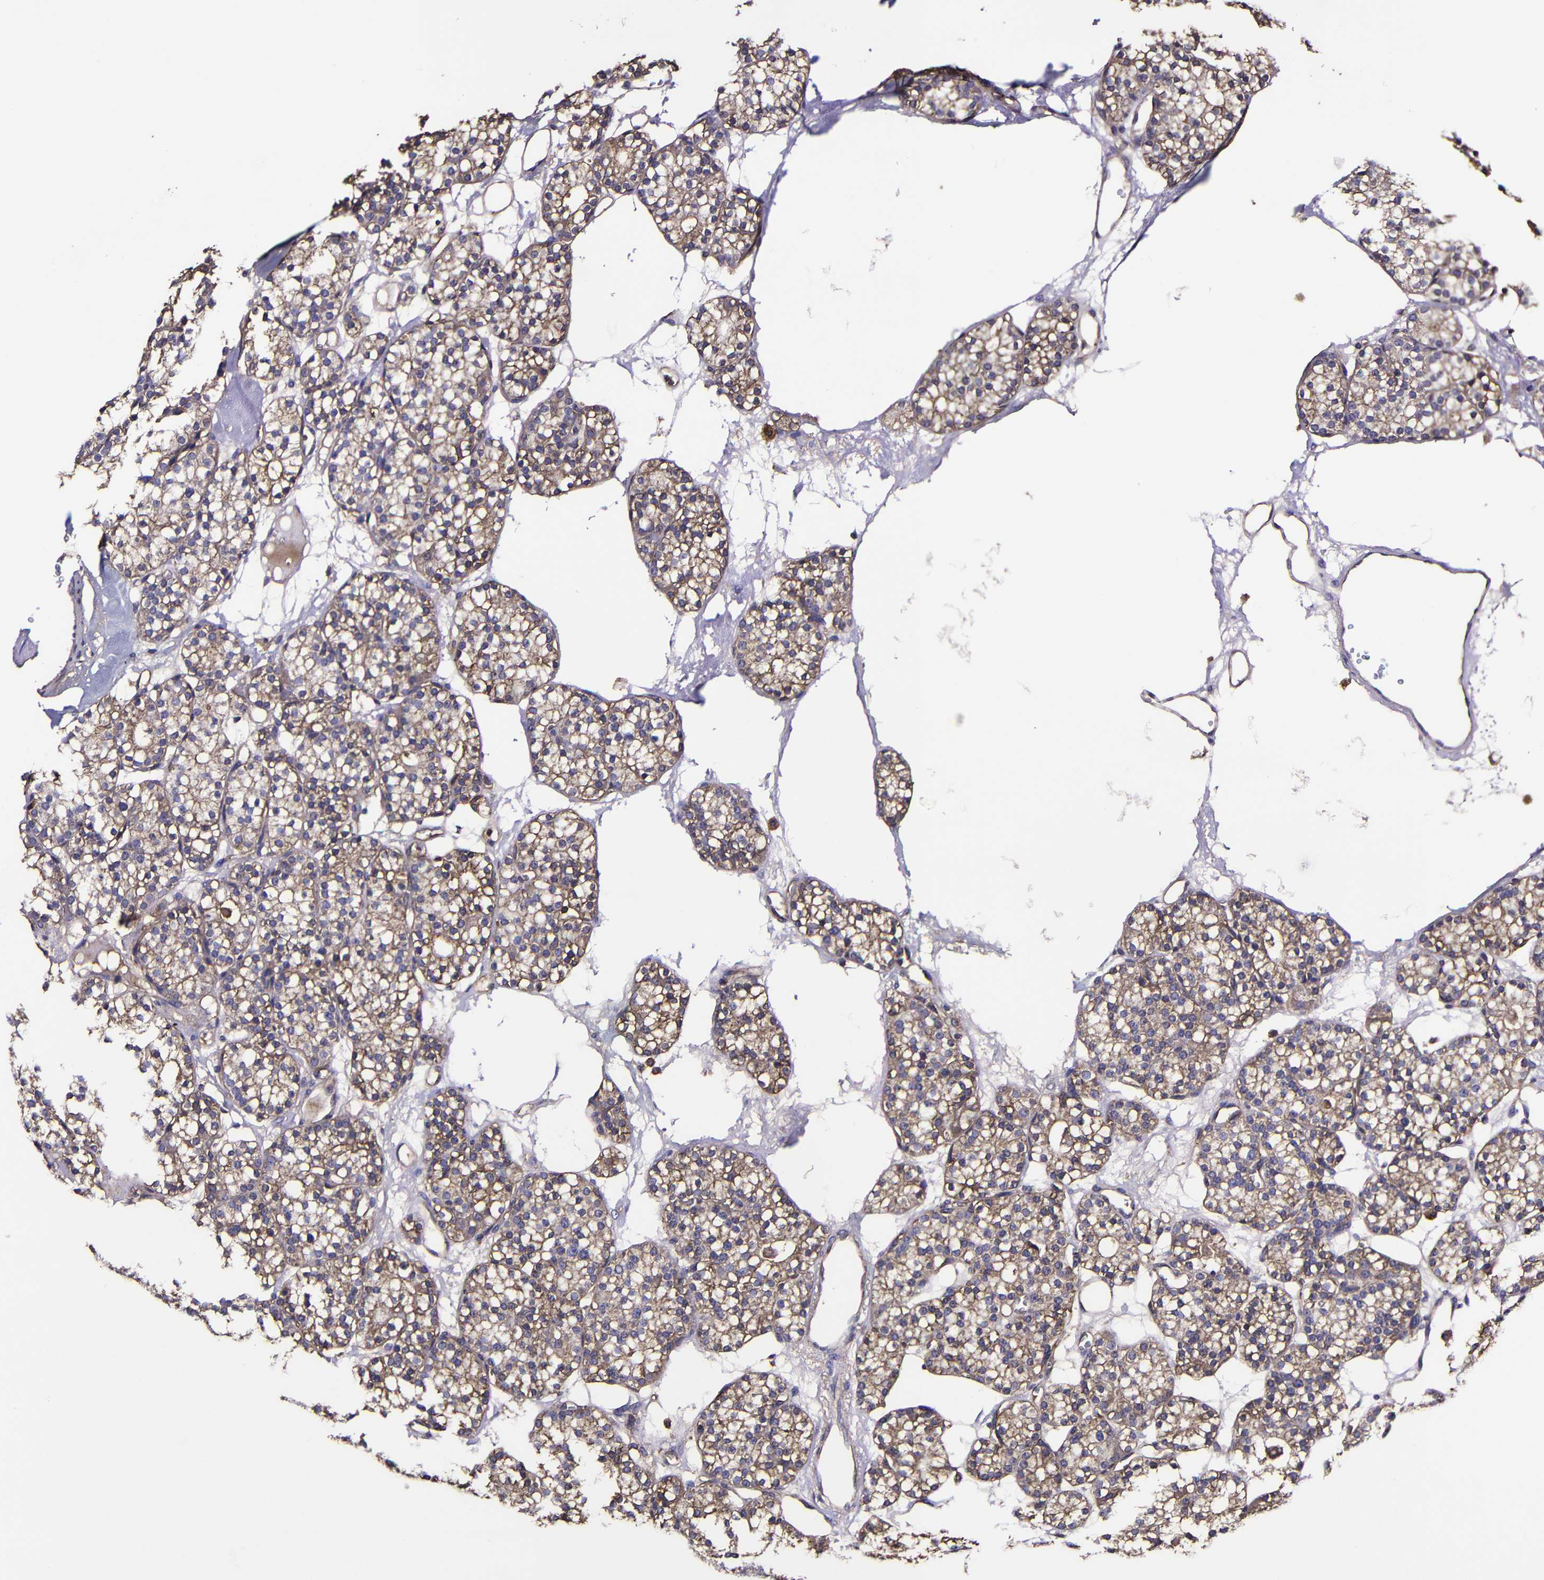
{"staining": {"intensity": "moderate", "quantity": ">75%", "location": "cytoplasmic/membranous"}, "tissue": "parathyroid gland", "cell_type": "Glandular cells", "image_type": "normal", "snomed": [{"axis": "morphology", "description": "Normal tissue, NOS"}, {"axis": "topography", "description": "Parathyroid gland"}], "caption": "Brown immunohistochemical staining in normal human parathyroid gland demonstrates moderate cytoplasmic/membranous staining in about >75% of glandular cells. (DAB (3,3'-diaminobenzidine) IHC, brown staining for protein, blue staining for nuclei).", "gene": "MSN", "patient": {"sex": "female", "age": 64}}